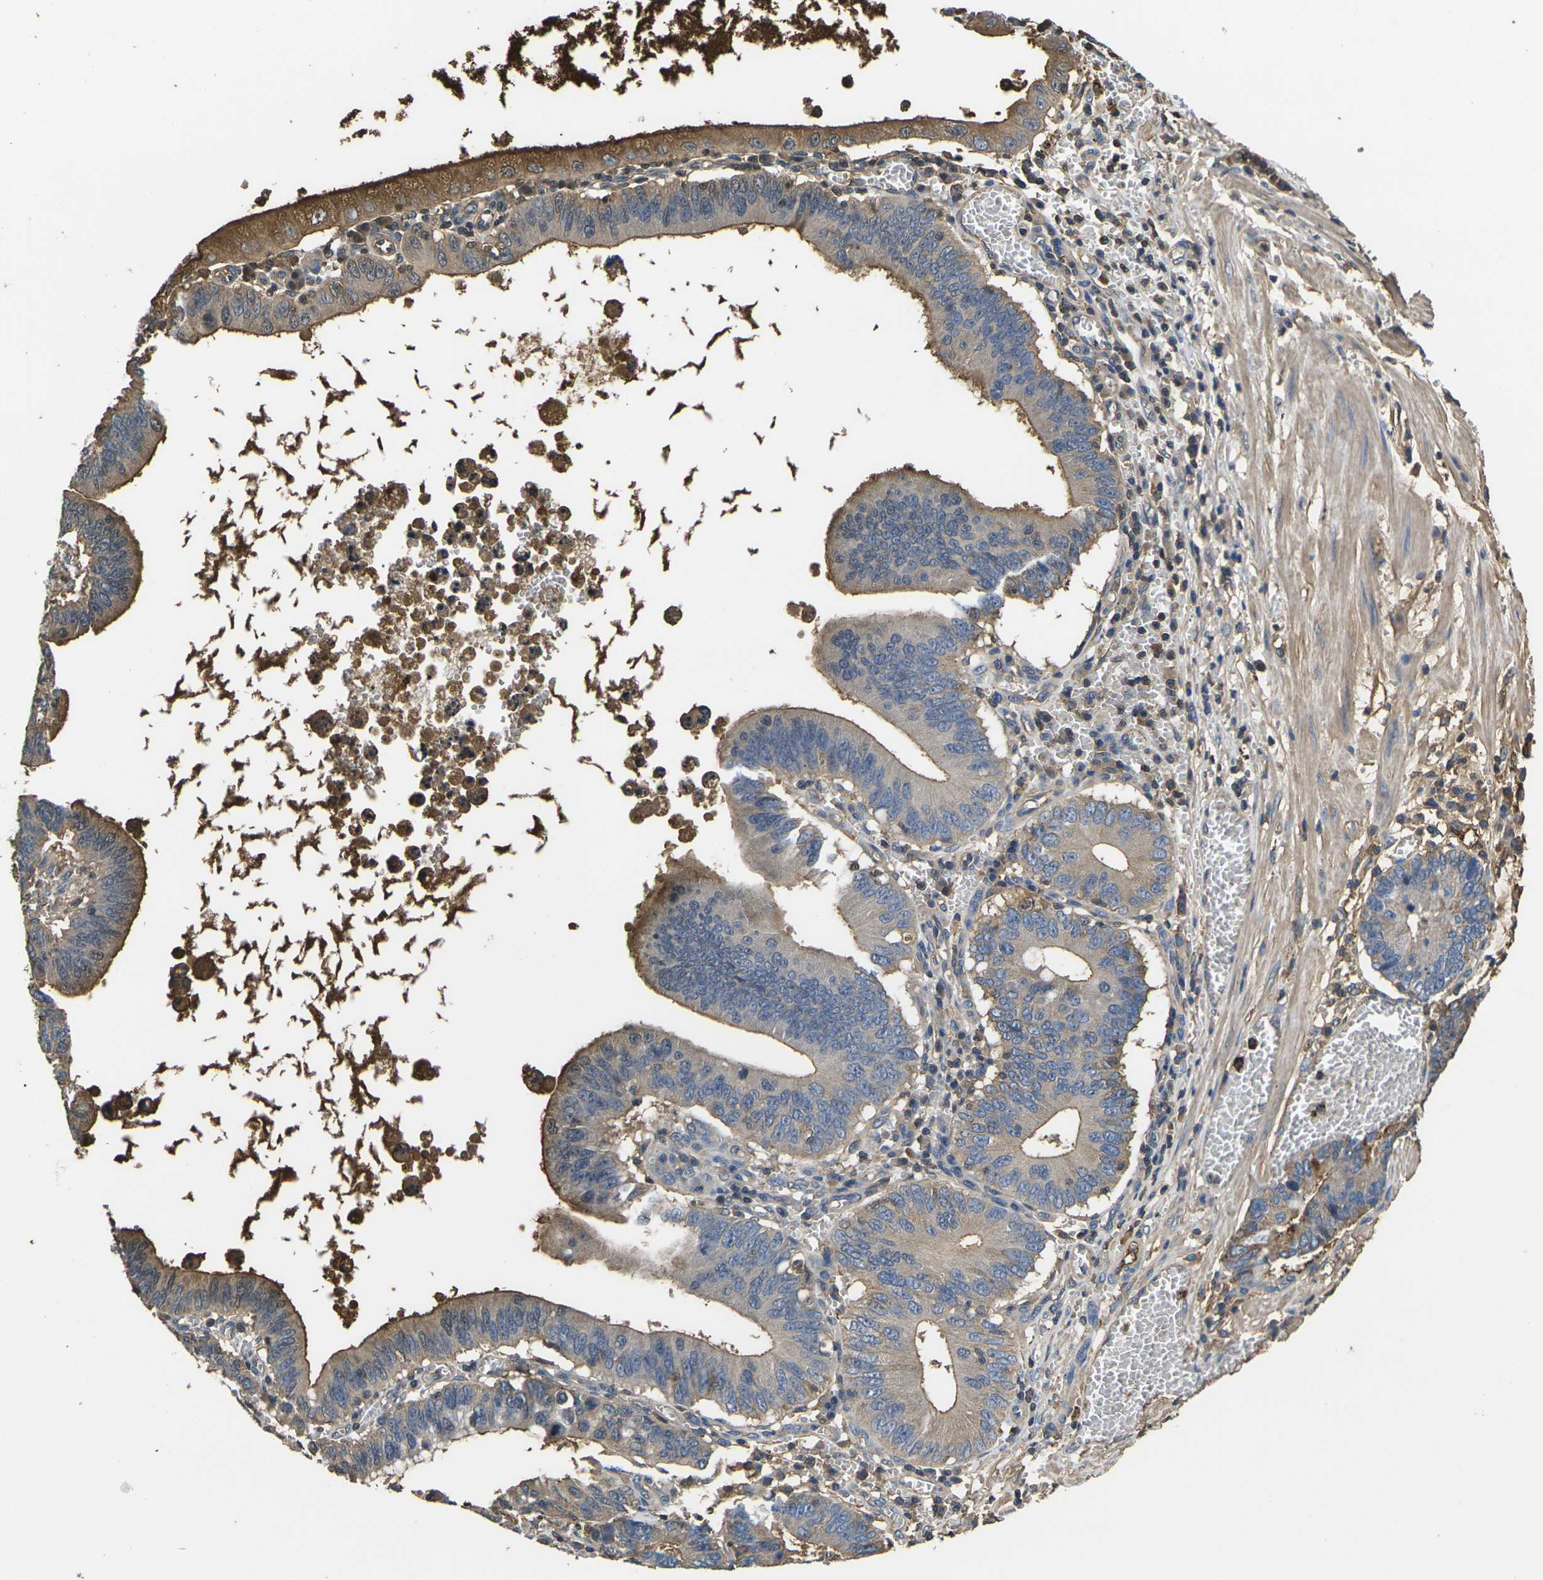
{"staining": {"intensity": "moderate", "quantity": "25%-75%", "location": "cytoplasmic/membranous"}, "tissue": "stomach cancer", "cell_type": "Tumor cells", "image_type": "cancer", "snomed": [{"axis": "morphology", "description": "Adenocarcinoma, NOS"}, {"axis": "topography", "description": "Stomach"}, {"axis": "topography", "description": "Gastric cardia"}], "caption": "Adenocarcinoma (stomach) stained with DAB (3,3'-diaminobenzidine) IHC demonstrates medium levels of moderate cytoplasmic/membranous positivity in about 25%-75% of tumor cells.", "gene": "HSPG2", "patient": {"sex": "male", "age": 59}}